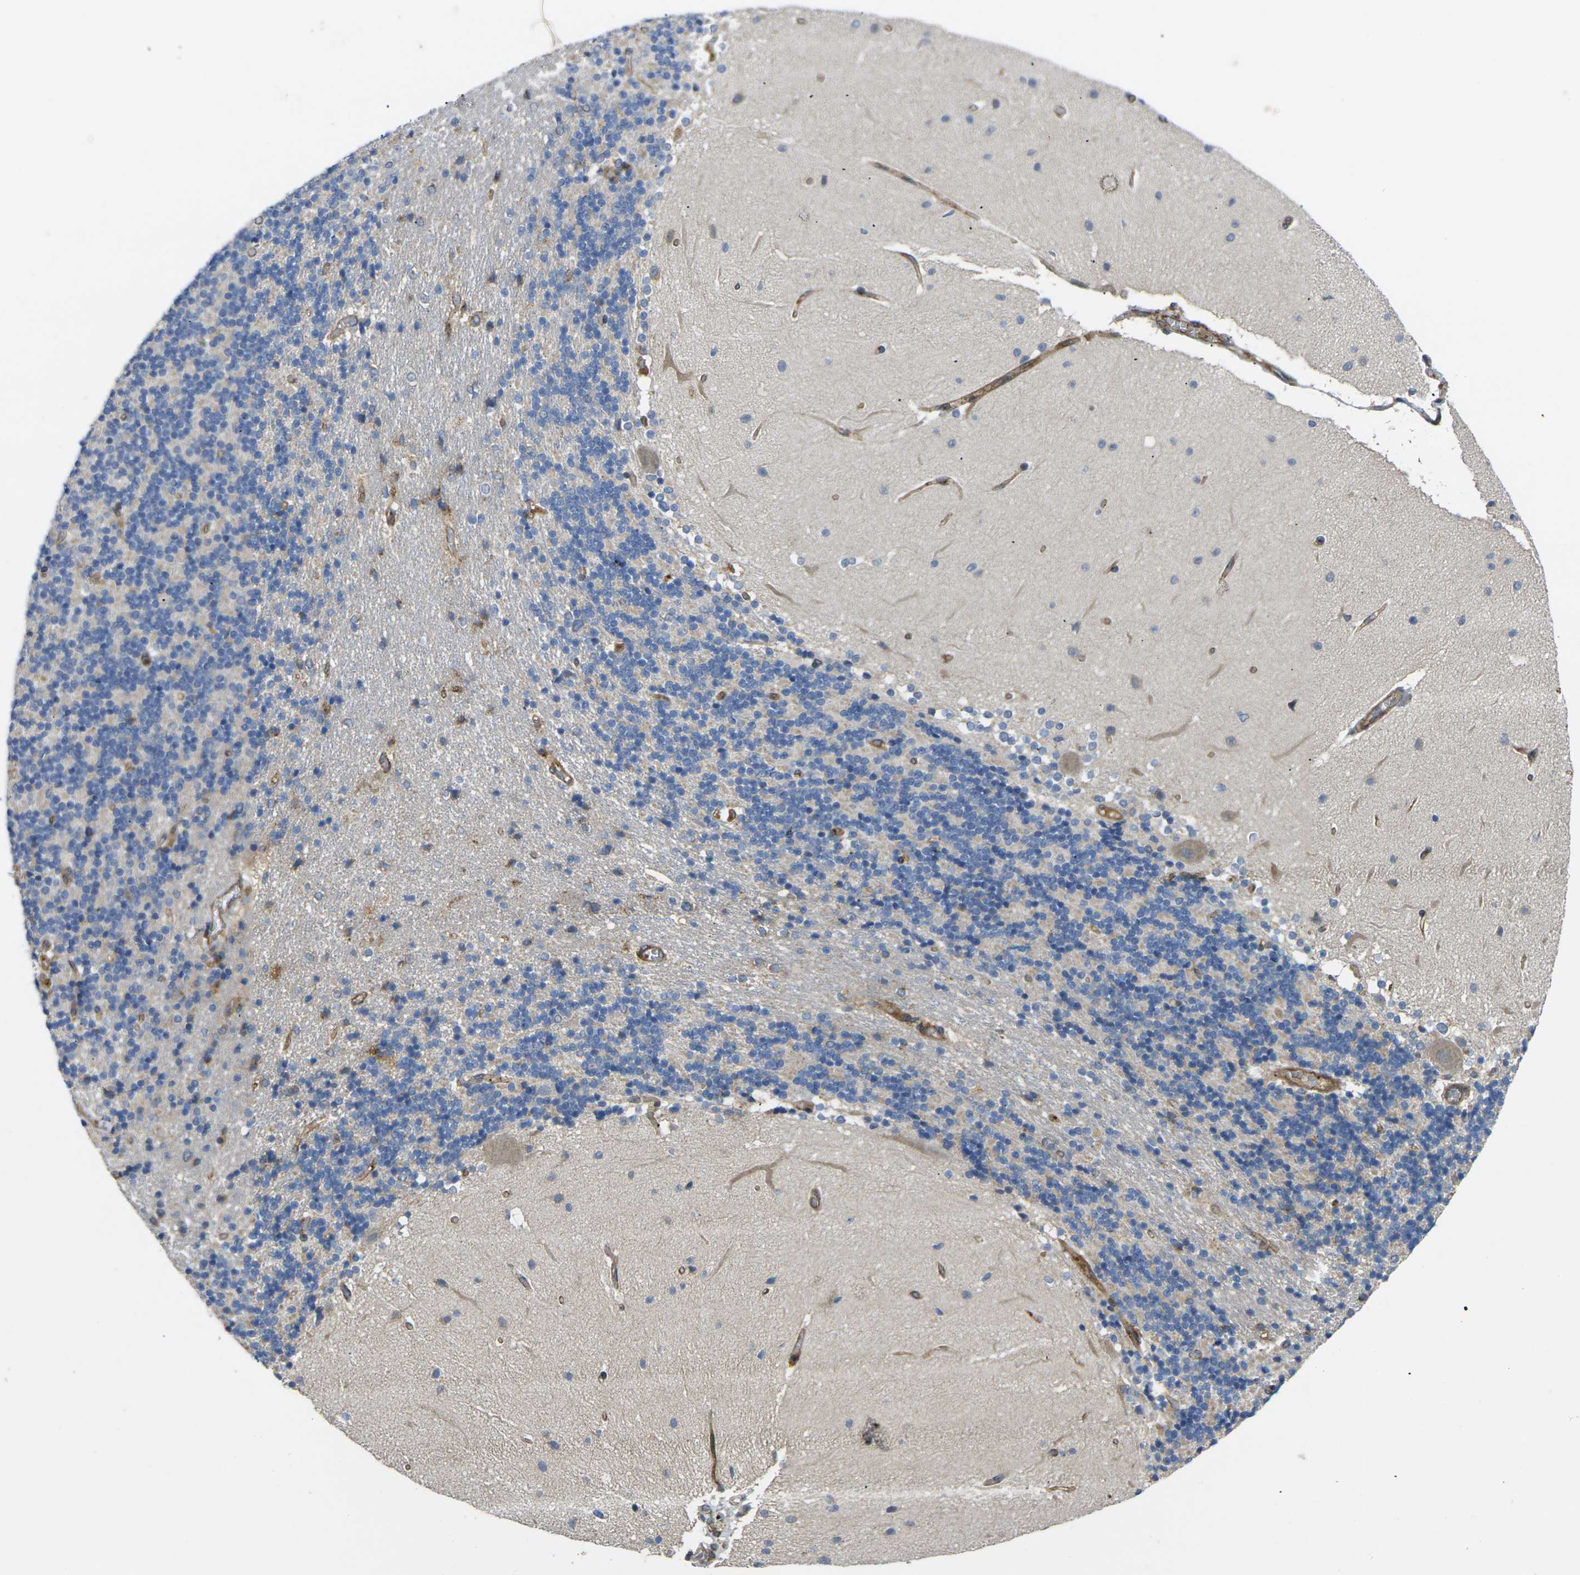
{"staining": {"intensity": "negative", "quantity": "none", "location": "none"}, "tissue": "cerebellum", "cell_type": "Cells in granular layer", "image_type": "normal", "snomed": [{"axis": "morphology", "description": "Normal tissue, NOS"}, {"axis": "topography", "description": "Cerebellum"}], "caption": "The micrograph shows no significant expression in cells in granular layer of cerebellum.", "gene": "ECE1", "patient": {"sex": "female", "age": 54}}